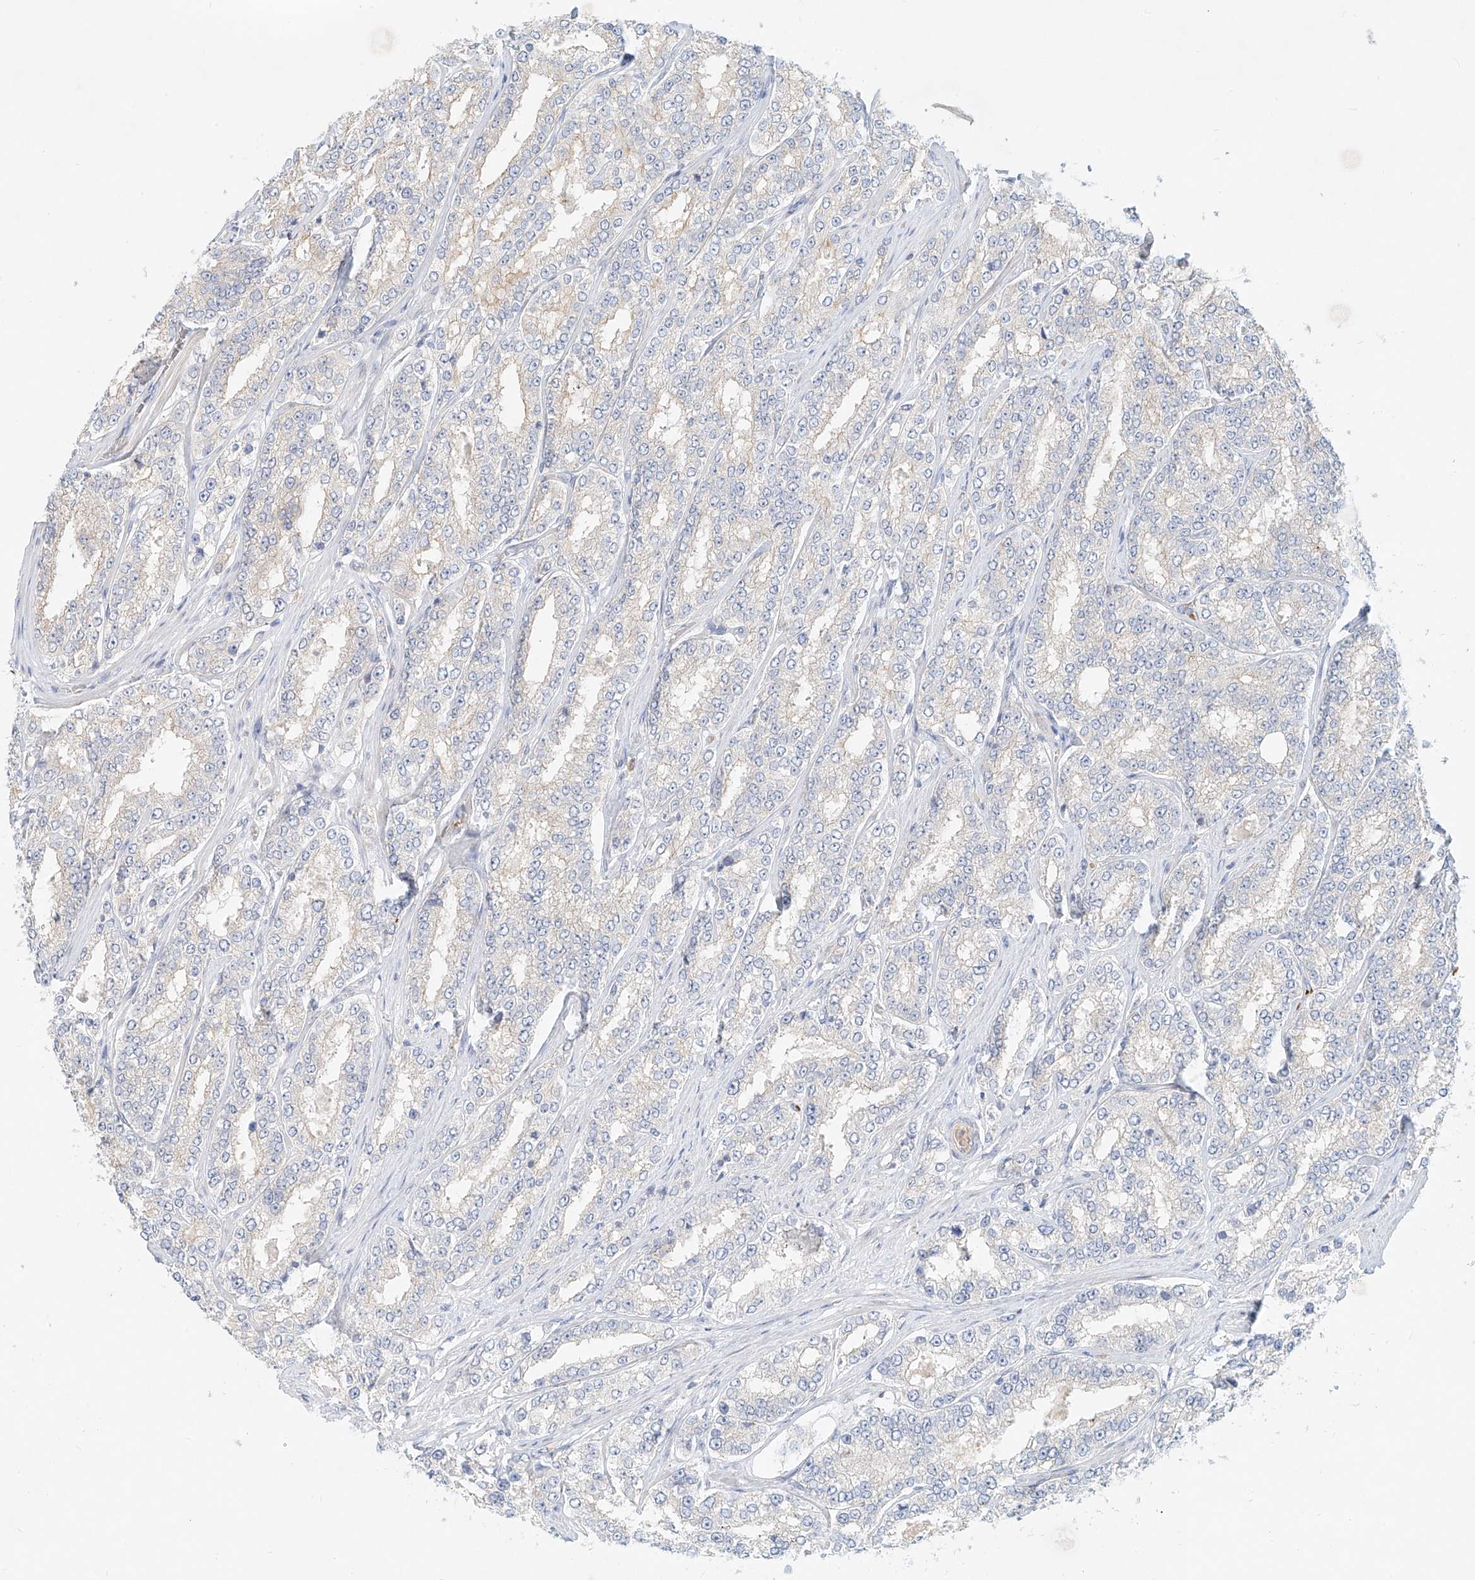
{"staining": {"intensity": "negative", "quantity": "none", "location": "none"}, "tissue": "prostate cancer", "cell_type": "Tumor cells", "image_type": "cancer", "snomed": [{"axis": "morphology", "description": "Normal tissue, NOS"}, {"axis": "morphology", "description": "Adenocarcinoma, High grade"}, {"axis": "topography", "description": "Prostate"}], "caption": "Tumor cells show no significant expression in high-grade adenocarcinoma (prostate).", "gene": "SYTL3", "patient": {"sex": "male", "age": 83}}